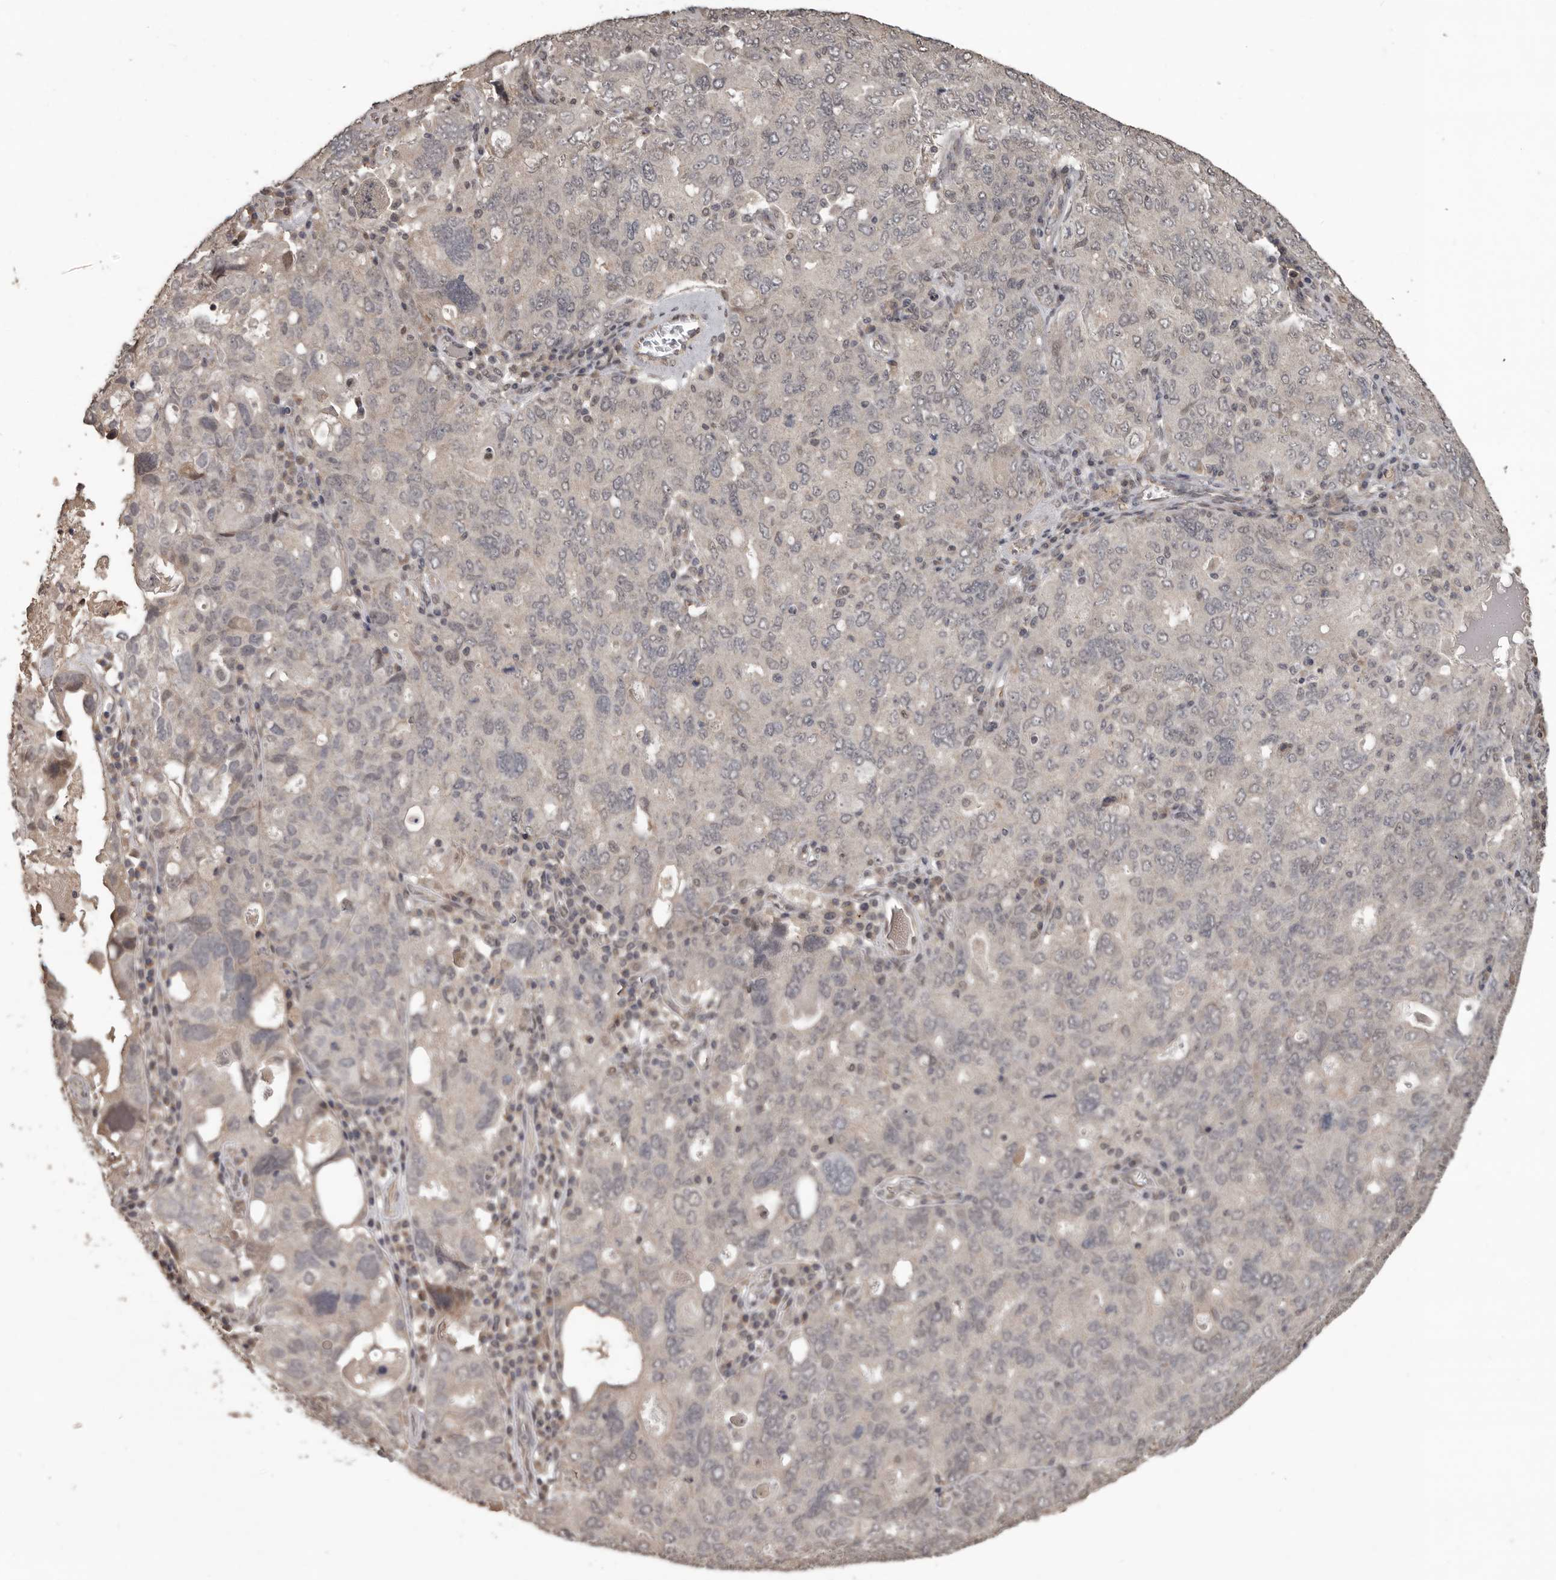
{"staining": {"intensity": "moderate", "quantity": "<25%", "location": "nuclear"}, "tissue": "ovarian cancer", "cell_type": "Tumor cells", "image_type": "cancer", "snomed": [{"axis": "morphology", "description": "Carcinoma, endometroid"}, {"axis": "topography", "description": "Ovary"}], "caption": "Immunohistochemical staining of human endometroid carcinoma (ovarian) exhibits low levels of moderate nuclear staining in about <25% of tumor cells. (DAB IHC with brightfield microscopy, high magnification).", "gene": "ZFP14", "patient": {"sex": "female", "age": 62}}